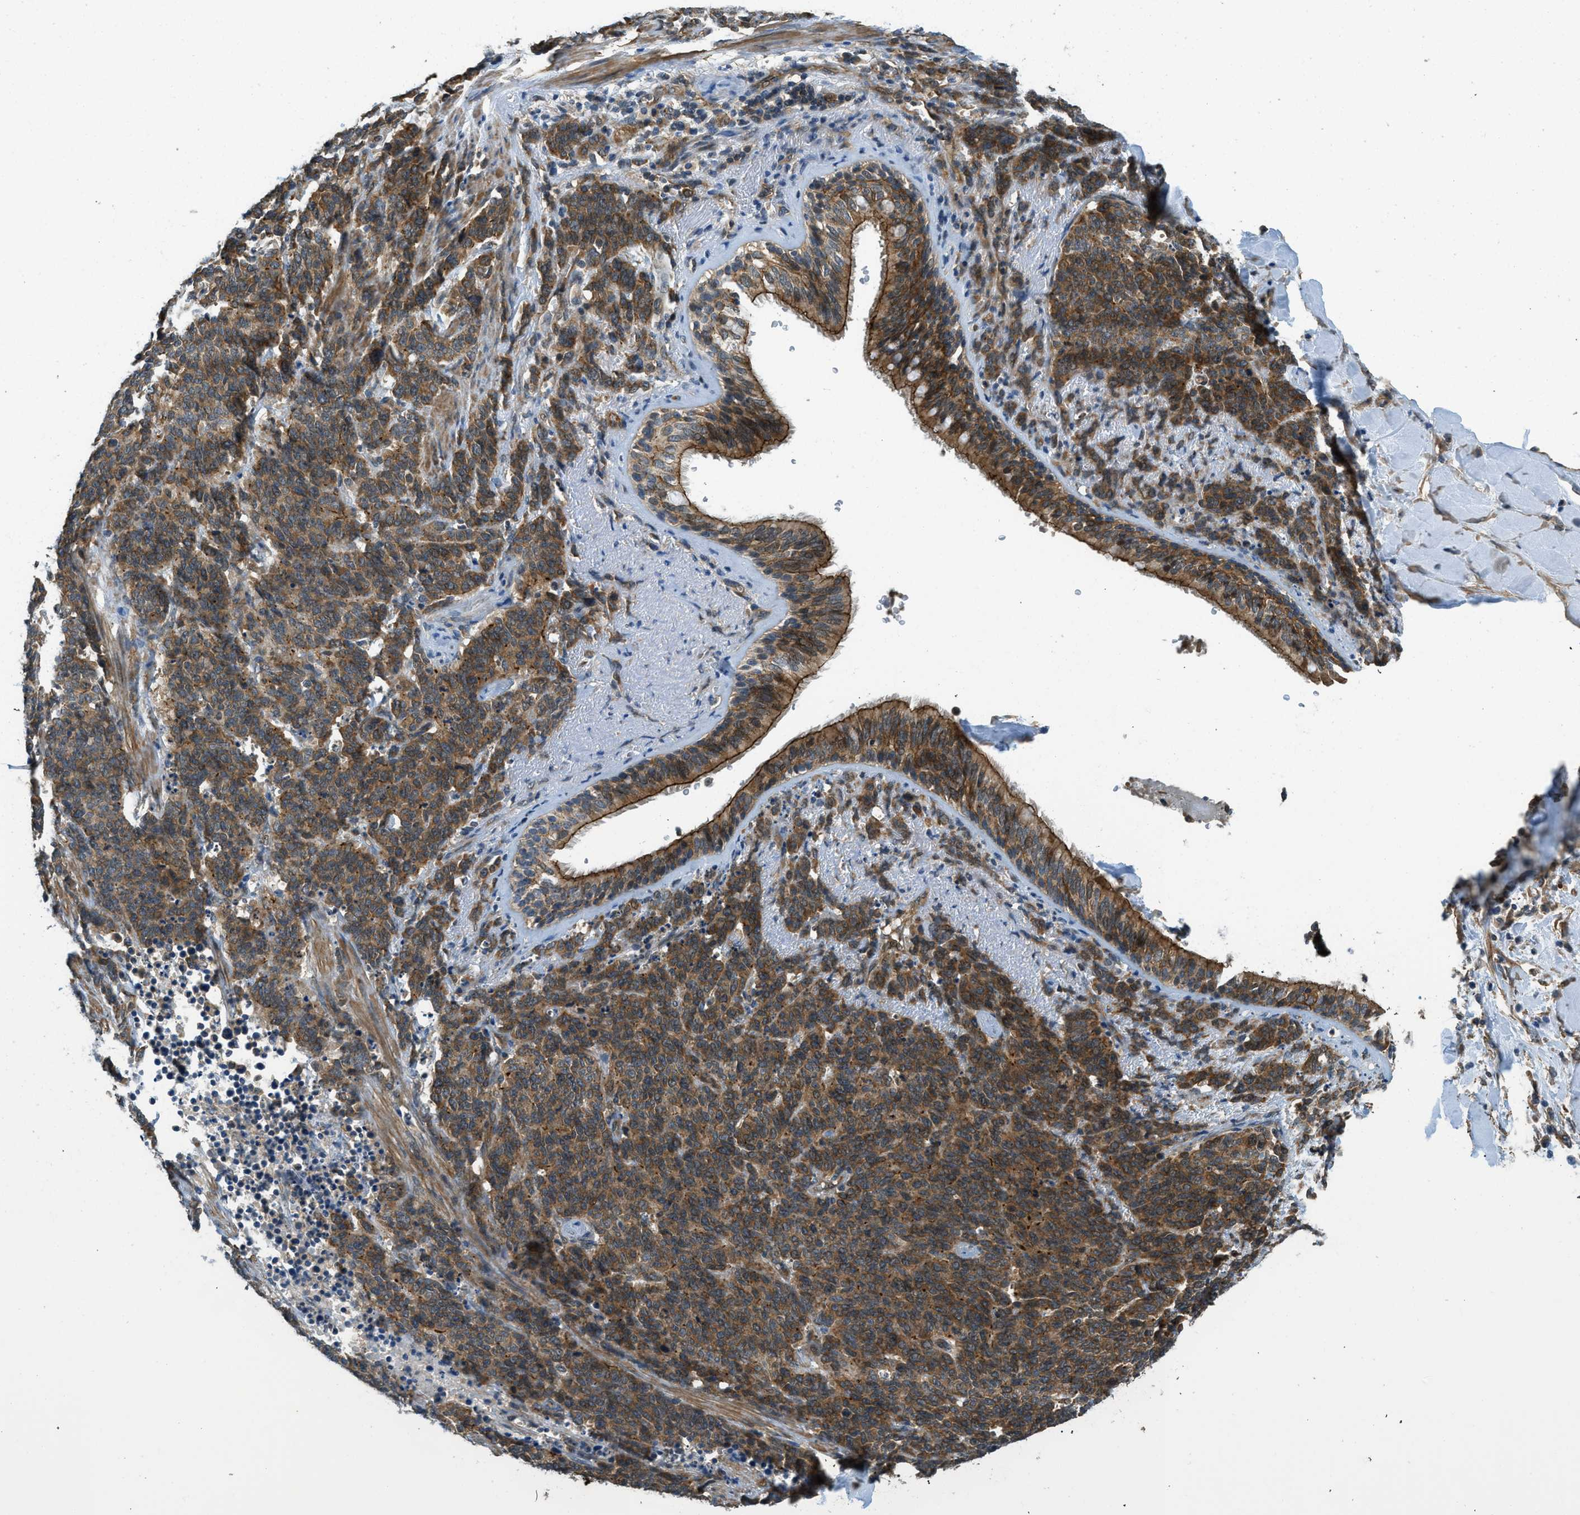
{"staining": {"intensity": "moderate", "quantity": ">75%", "location": "cytoplasmic/membranous"}, "tissue": "lung cancer", "cell_type": "Tumor cells", "image_type": "cancer", "snomed": [{"axis": "morphology", "description": "Neoplasm, malignant, NOS"}, {"axis": "topography", "description": "Lung"}], "caption": "Immunohistochemistry photomicrograph of neoplastic tissue: lung cancer stained using immunohistochemistry displays medium levels of moderate protein expression localized specifically in the cytoplasmic/membranous of tumor cells, appearing as a cytoplasmic/membranous brown color.", "gene": "CGN", "patient": {"sex": "female", "age": 58}}